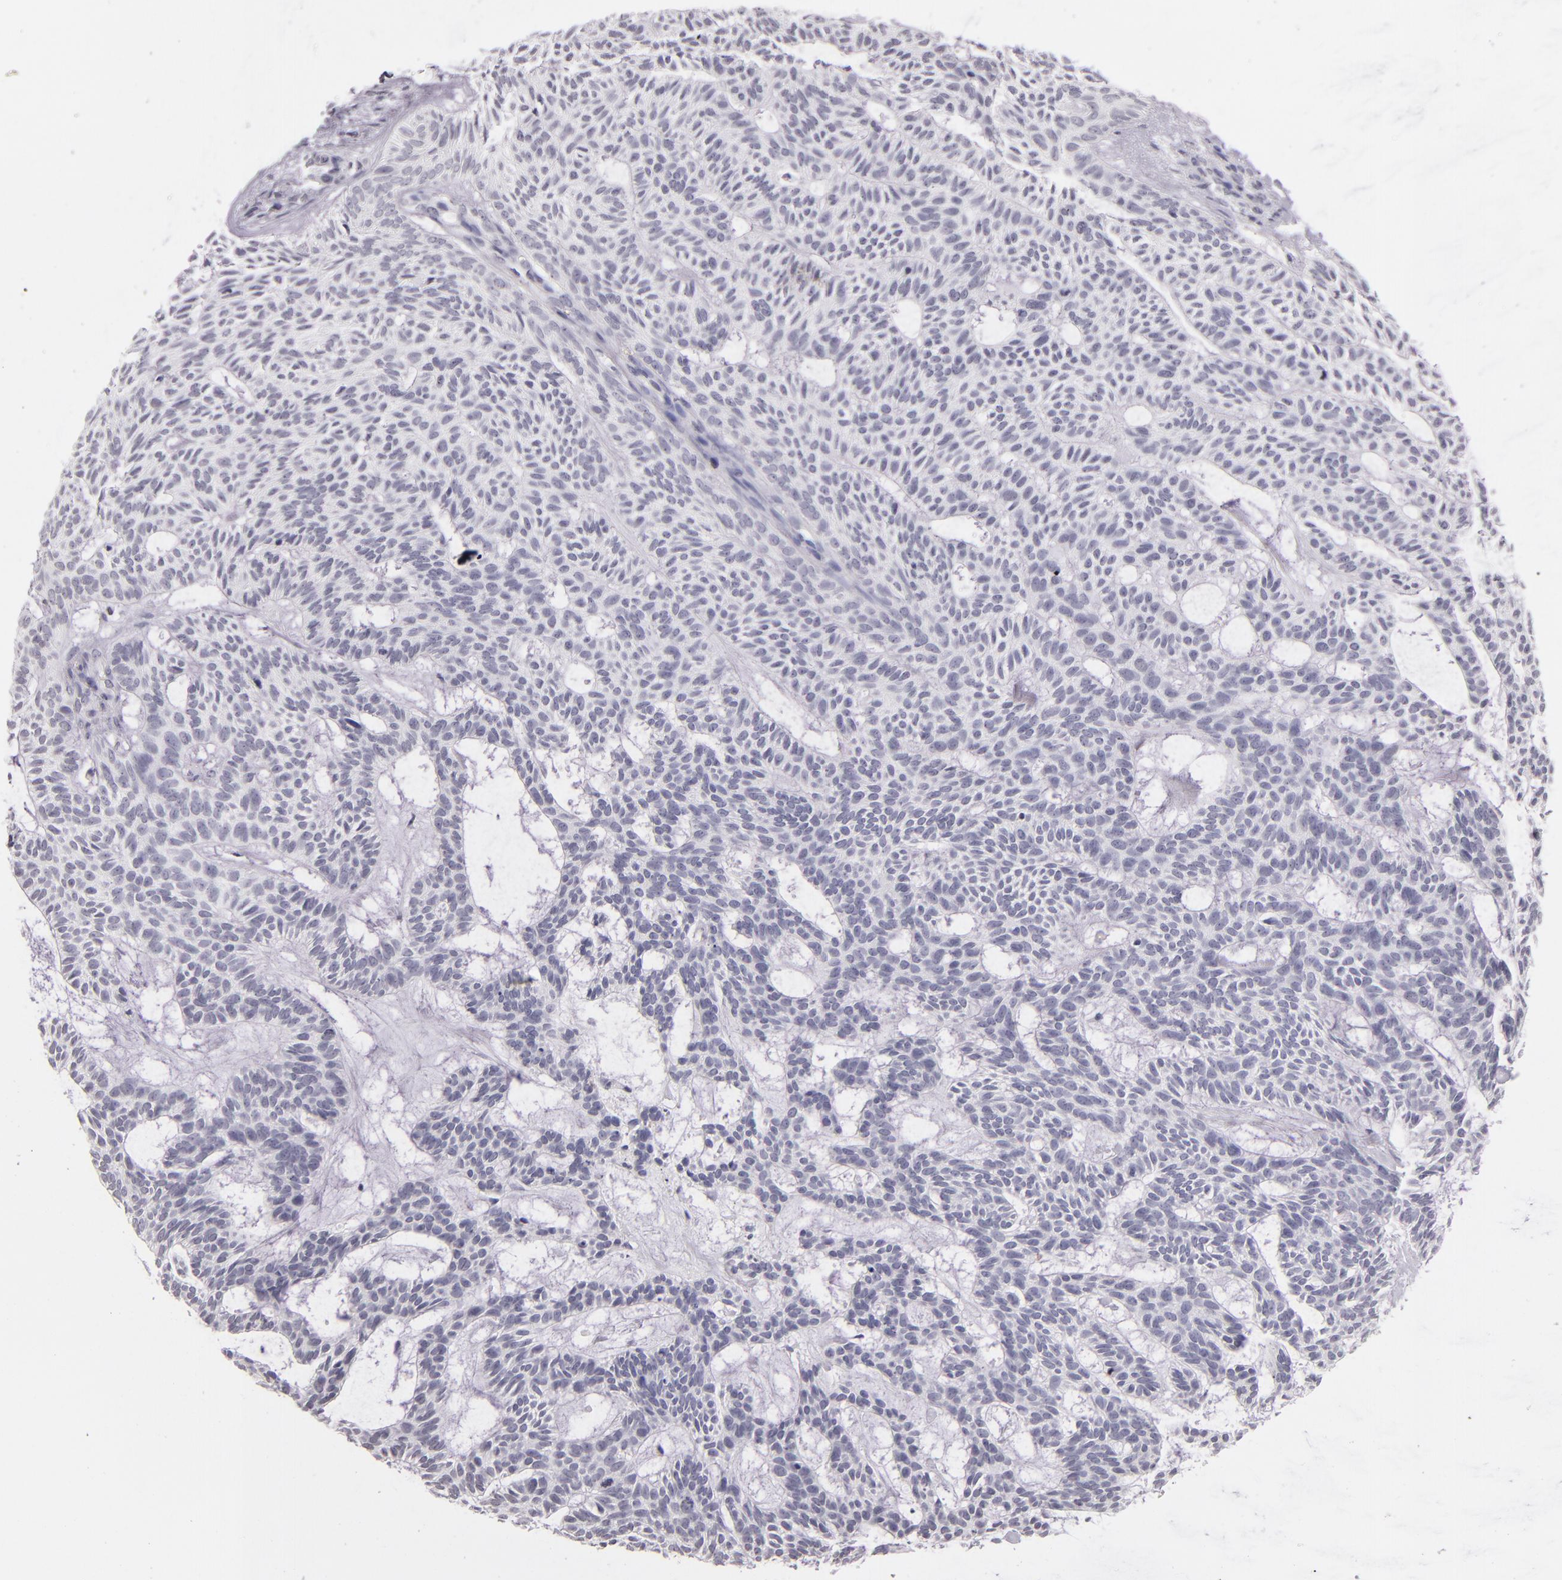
{"staining": {"intensity": "negative", "quantity": "none", "location": "none"}, "tissue": "skin cancer", "cell_type": "Tumor cells", "image_type": "cancer", "snomed": [{"axis": "morphology", "description": "Basal cell carcinoma"}, {"axis": "topography", "description": "Skin"}], "caption": "Immunohistochemical staining of basal cell carcinoma (skin) shows no significant positivity in tumor cells.", "gene": "CD40", "patient": {"sex": "male", "age": 75}}